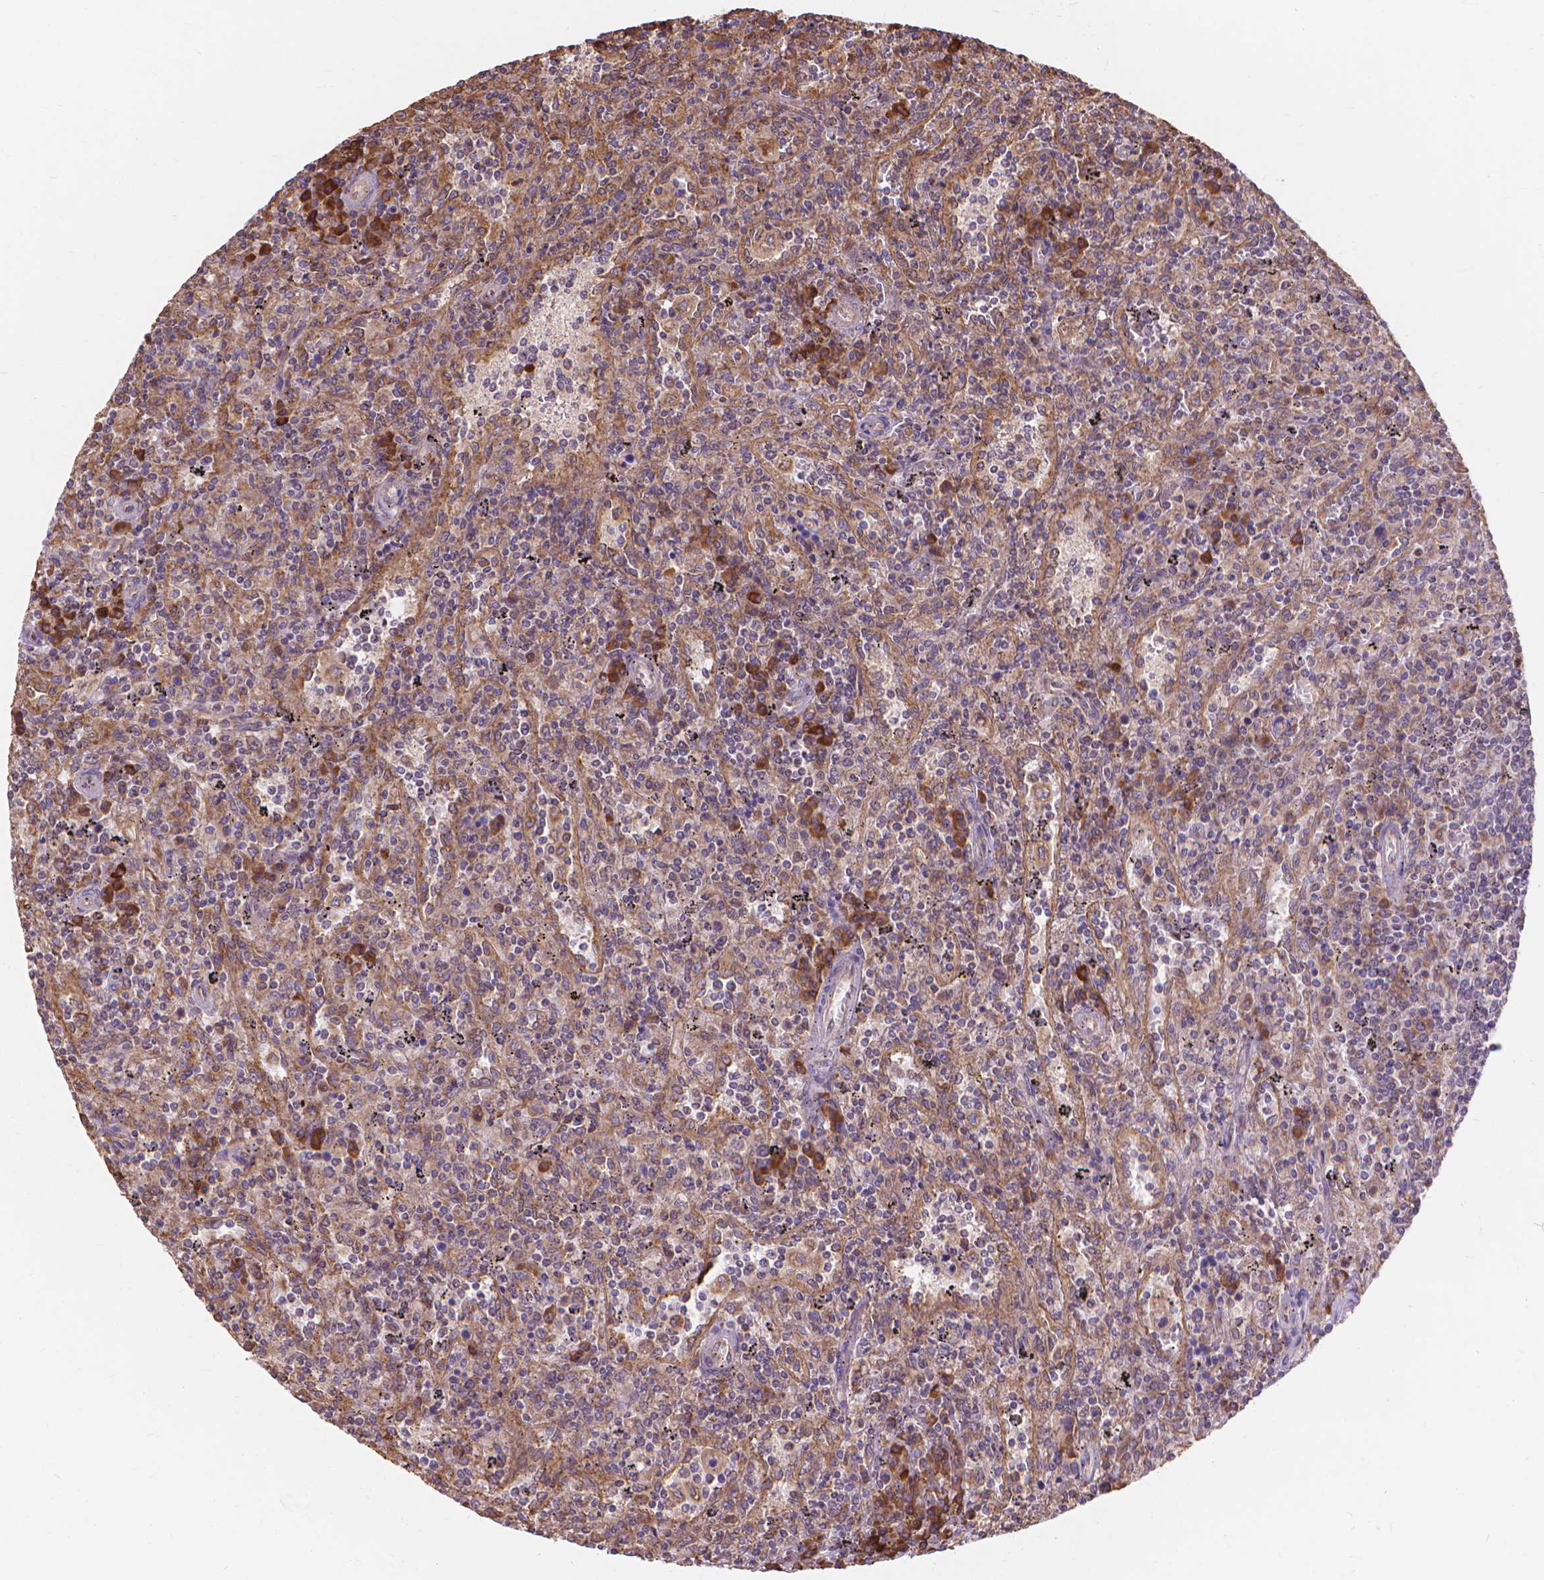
{"staining": {"intensity": "weak", "quantity": "25%-75%", "location": "cytoplasmic/membranous"}, "tissue": "lymphoma", "cell_type": "Tumor cells", "image_type": "cancer", "snomed": [{"axis": "morphology", "description": "Malignant lymphoma, non-Hodgkin's type, Low grade"}, {"axis": "topography", "description": "Spleen"}], "caption": "The micrograph demonstrates a brown stain indicating the presence of a protein in the cytoplasmic/membranous of tumor cells in lymphoma.", "gene": "TAB2", "patient": {"sex": "male", "age": 62}}